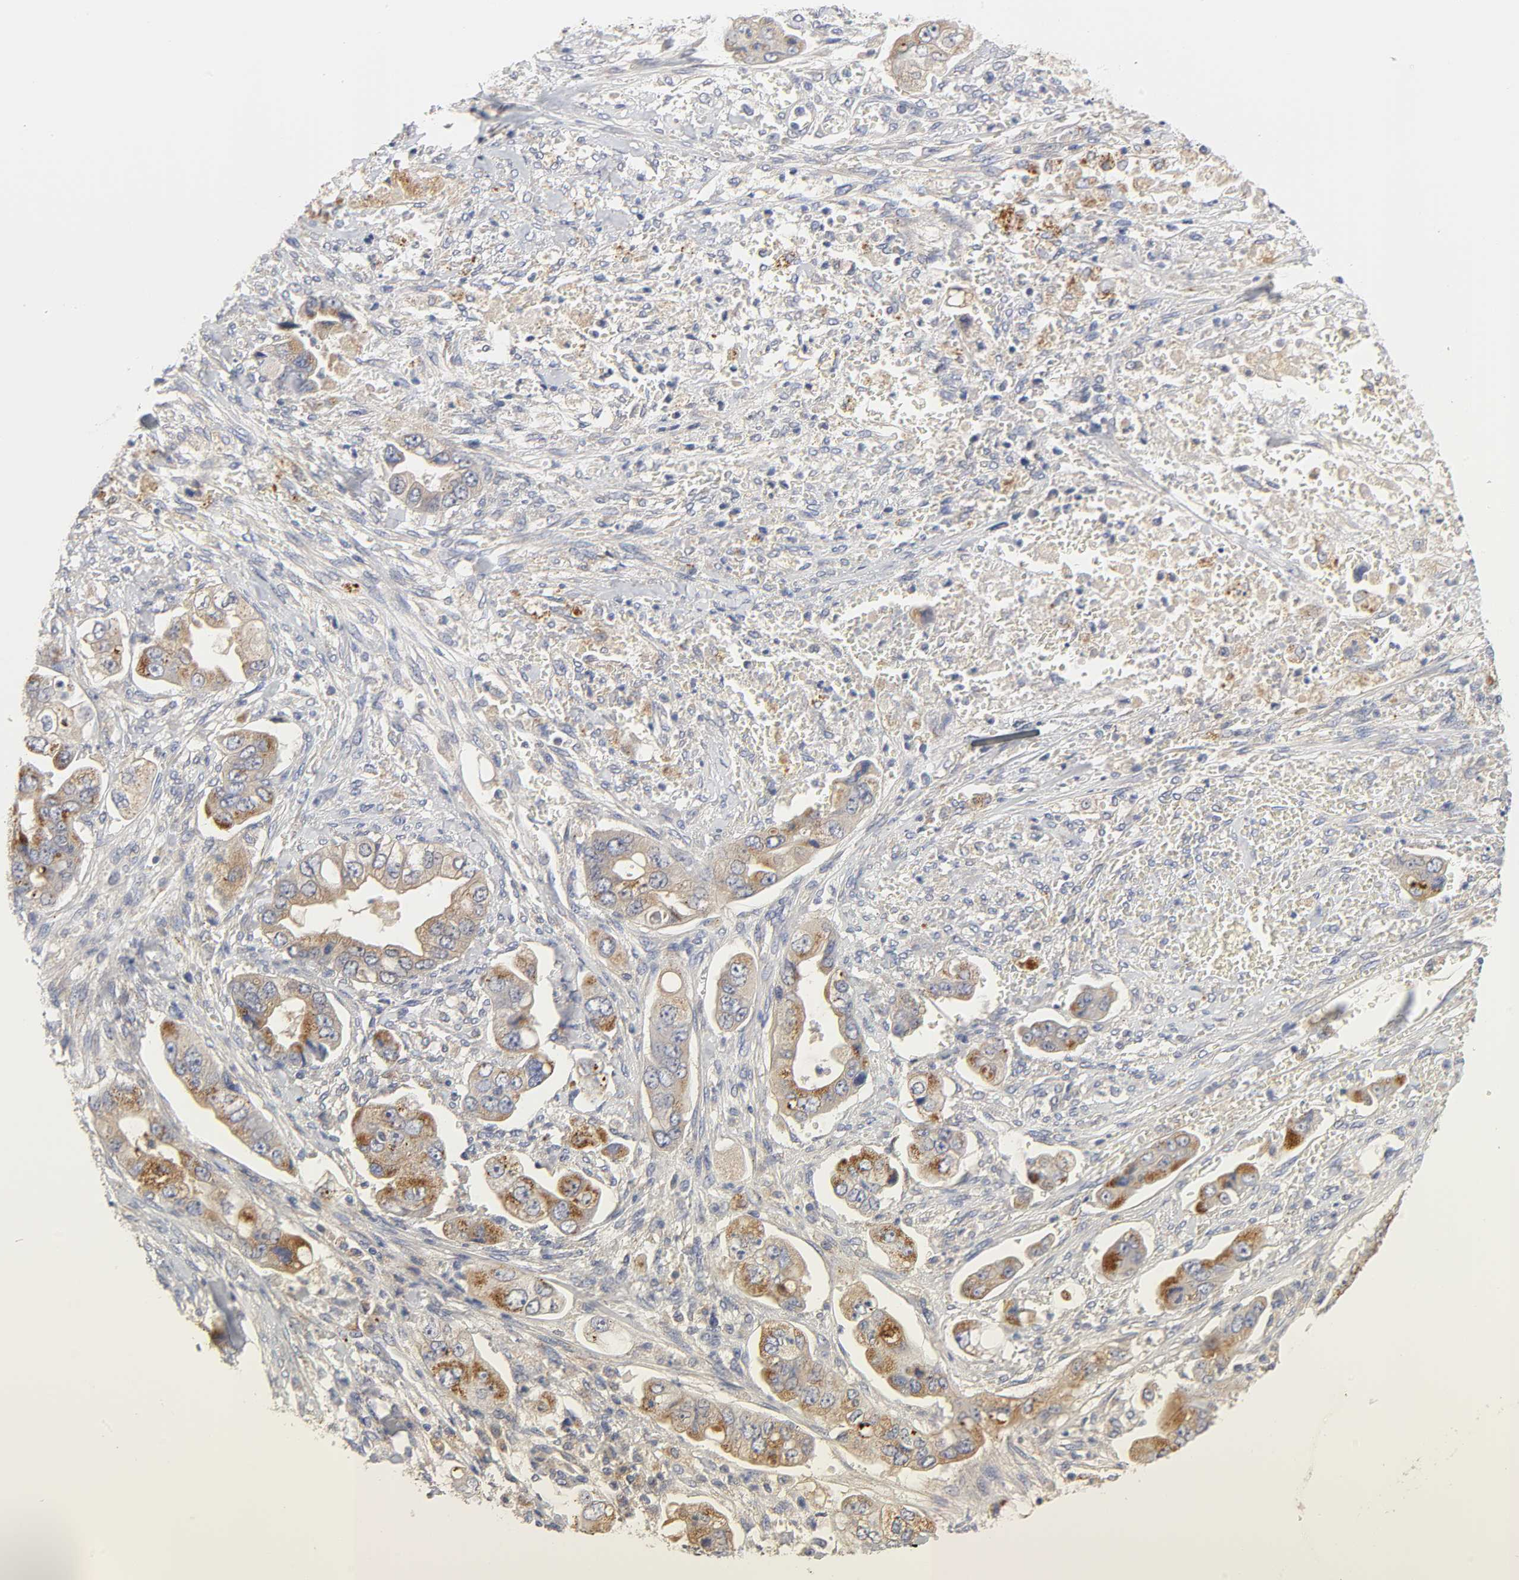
{"staining": {"intensity": "moderate", "quantity": "25%-75%", "location": "cytoplasmic/membranous"}, "tissue": "stomach cancer", "cell_type": "Tumor cells", "image_type": "cancer", "snomed": [{"axis": "morphology", "description": "Adenocarcinoma, NOS"}, {"axis": "topography", "description": "Stomach"}], "caption": "Immunohistochemical staining of stomach cancer demonstrates moderate cytoplasmic/membranous protein expression in approximately 25%-75% of tumor cells.", "gene": "C17orf75", "patient": {"sex": "male", "age": 62}}